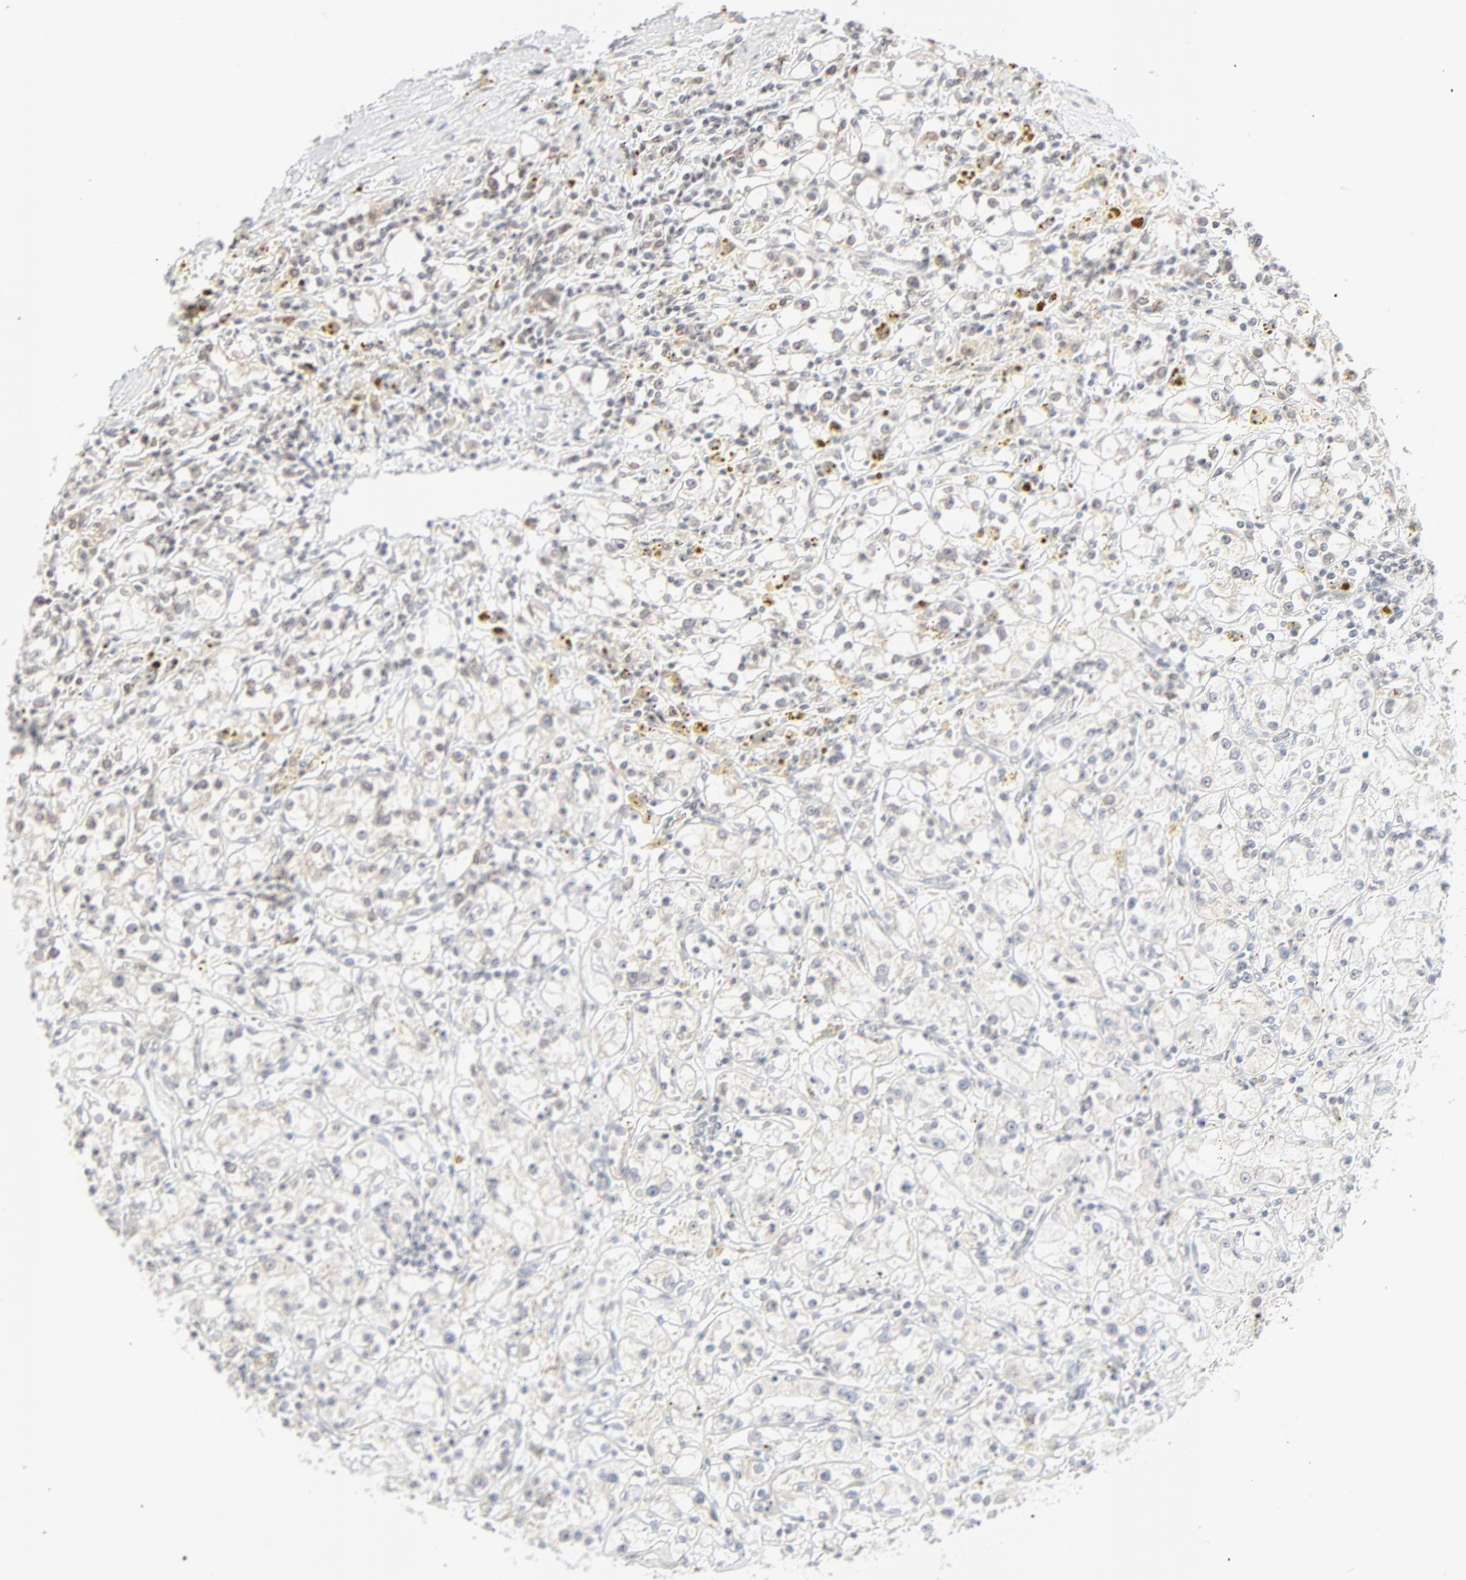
{"staining": {"intensity": "negative", "quantity": "none", "location": "none"}, "tissue": "renal cancer", "cell_type": "Tumor cells", "image_type": "cancer", "snomed": [{"axis": "morphology", "description": "Adenocarcinoma, NOS"}, {"axis": "topography", "description": "Kidney"}], "caption": "Adenocarcinoma (renal) stained for a protein using IHC displays no expression tumor cells.", "gene": "MAD1L1", "patient": {"sex": "male", "age": 56}}